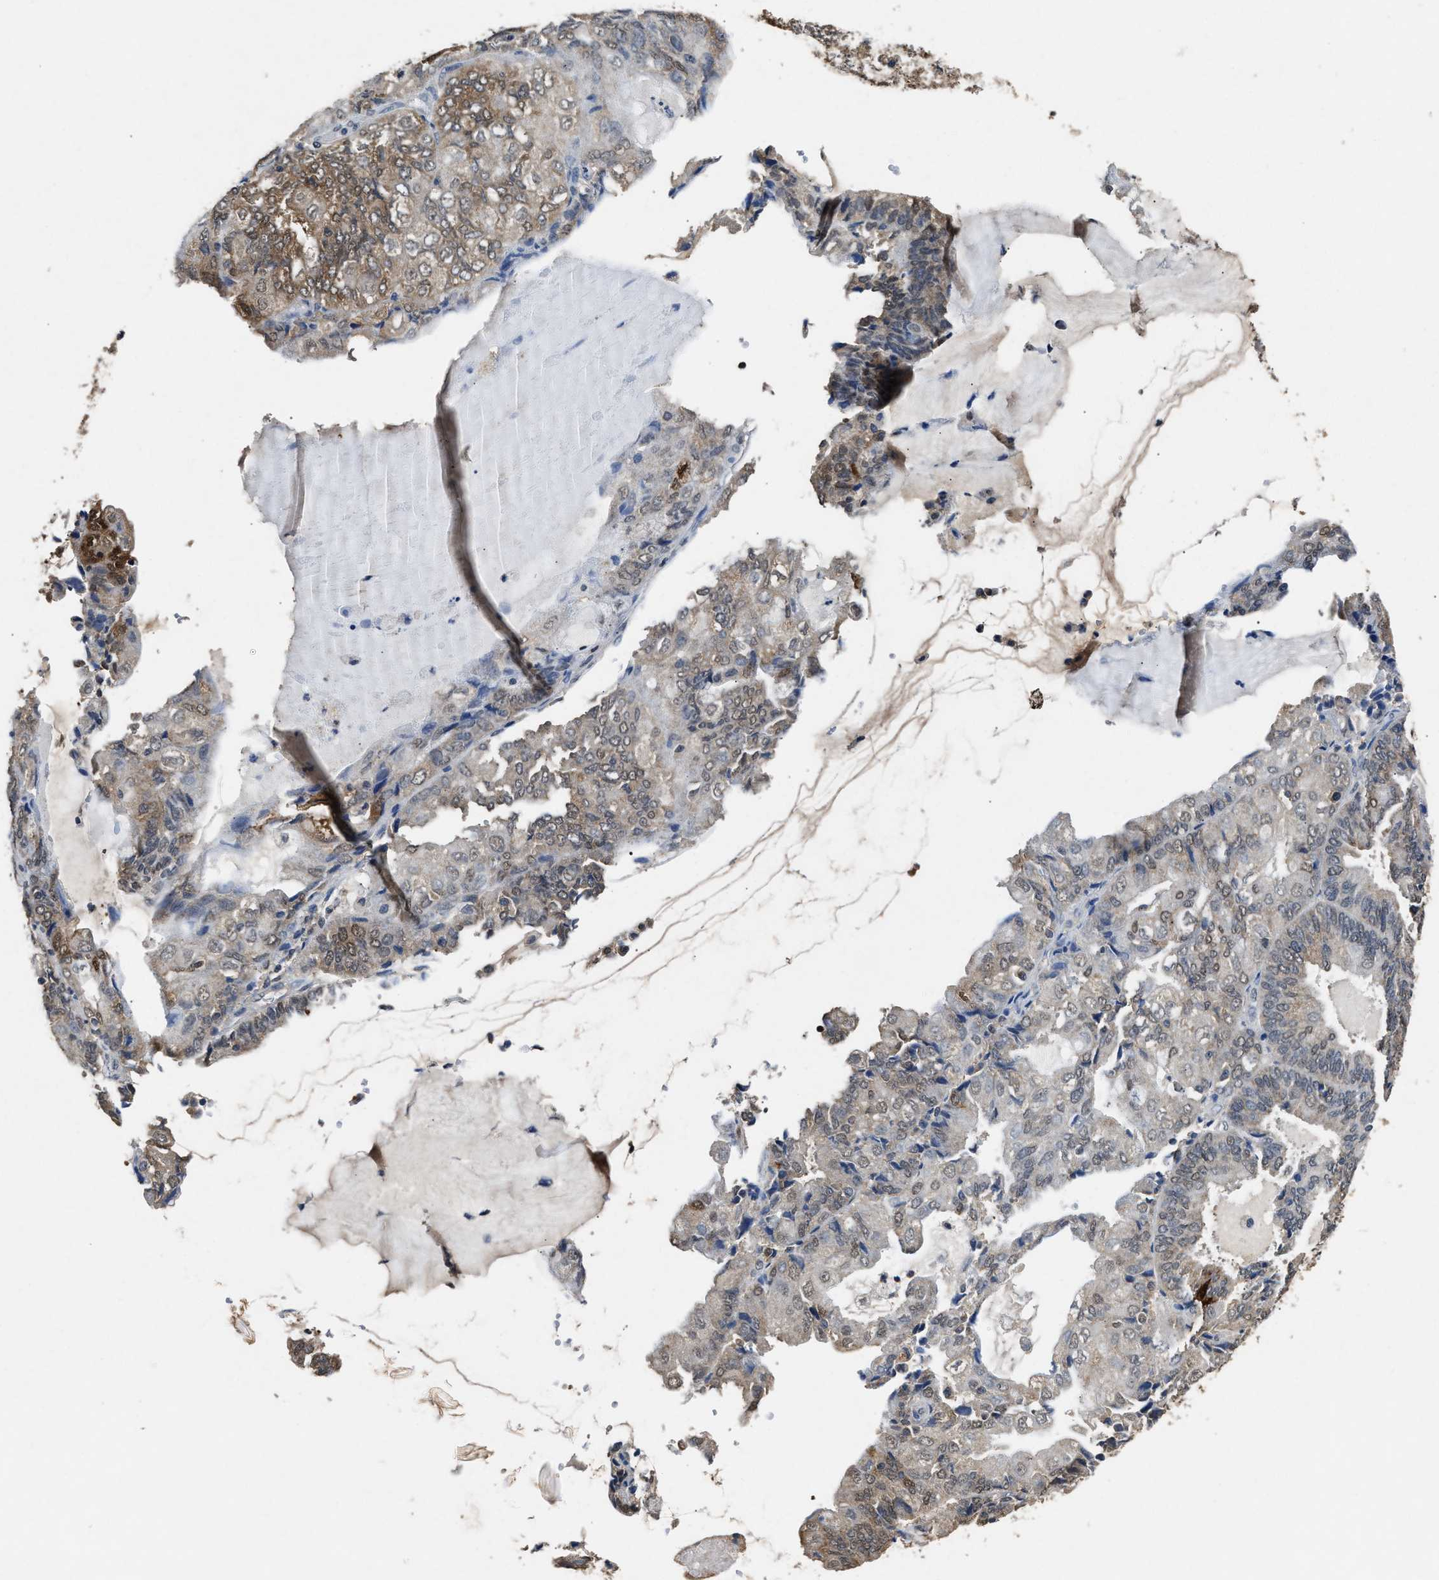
{"staining": {"intensity": "moderate", "quantity": "25%-75%", "location": "cytoplasmic/membranous,nuclear"}, "tissue": "endometrial cancer", "cell_type": "Tumor cells", "image_type": "cancer", "snomed": [{"axis": "morphology", "description": "Adenocarcinoma, NOS"}, {"axis": "topography", "description": "Endometrium"}], "caption": "Adenocarcinoma (endometrial) stained with immunohistochemistry (IHC) exhibits moderate cytoplasmic/membranous and nuclear positivity in about 25%-75% of tumor cells.", "gene": "ACAT2", "patient": {"sex": "female", "age": 81}}